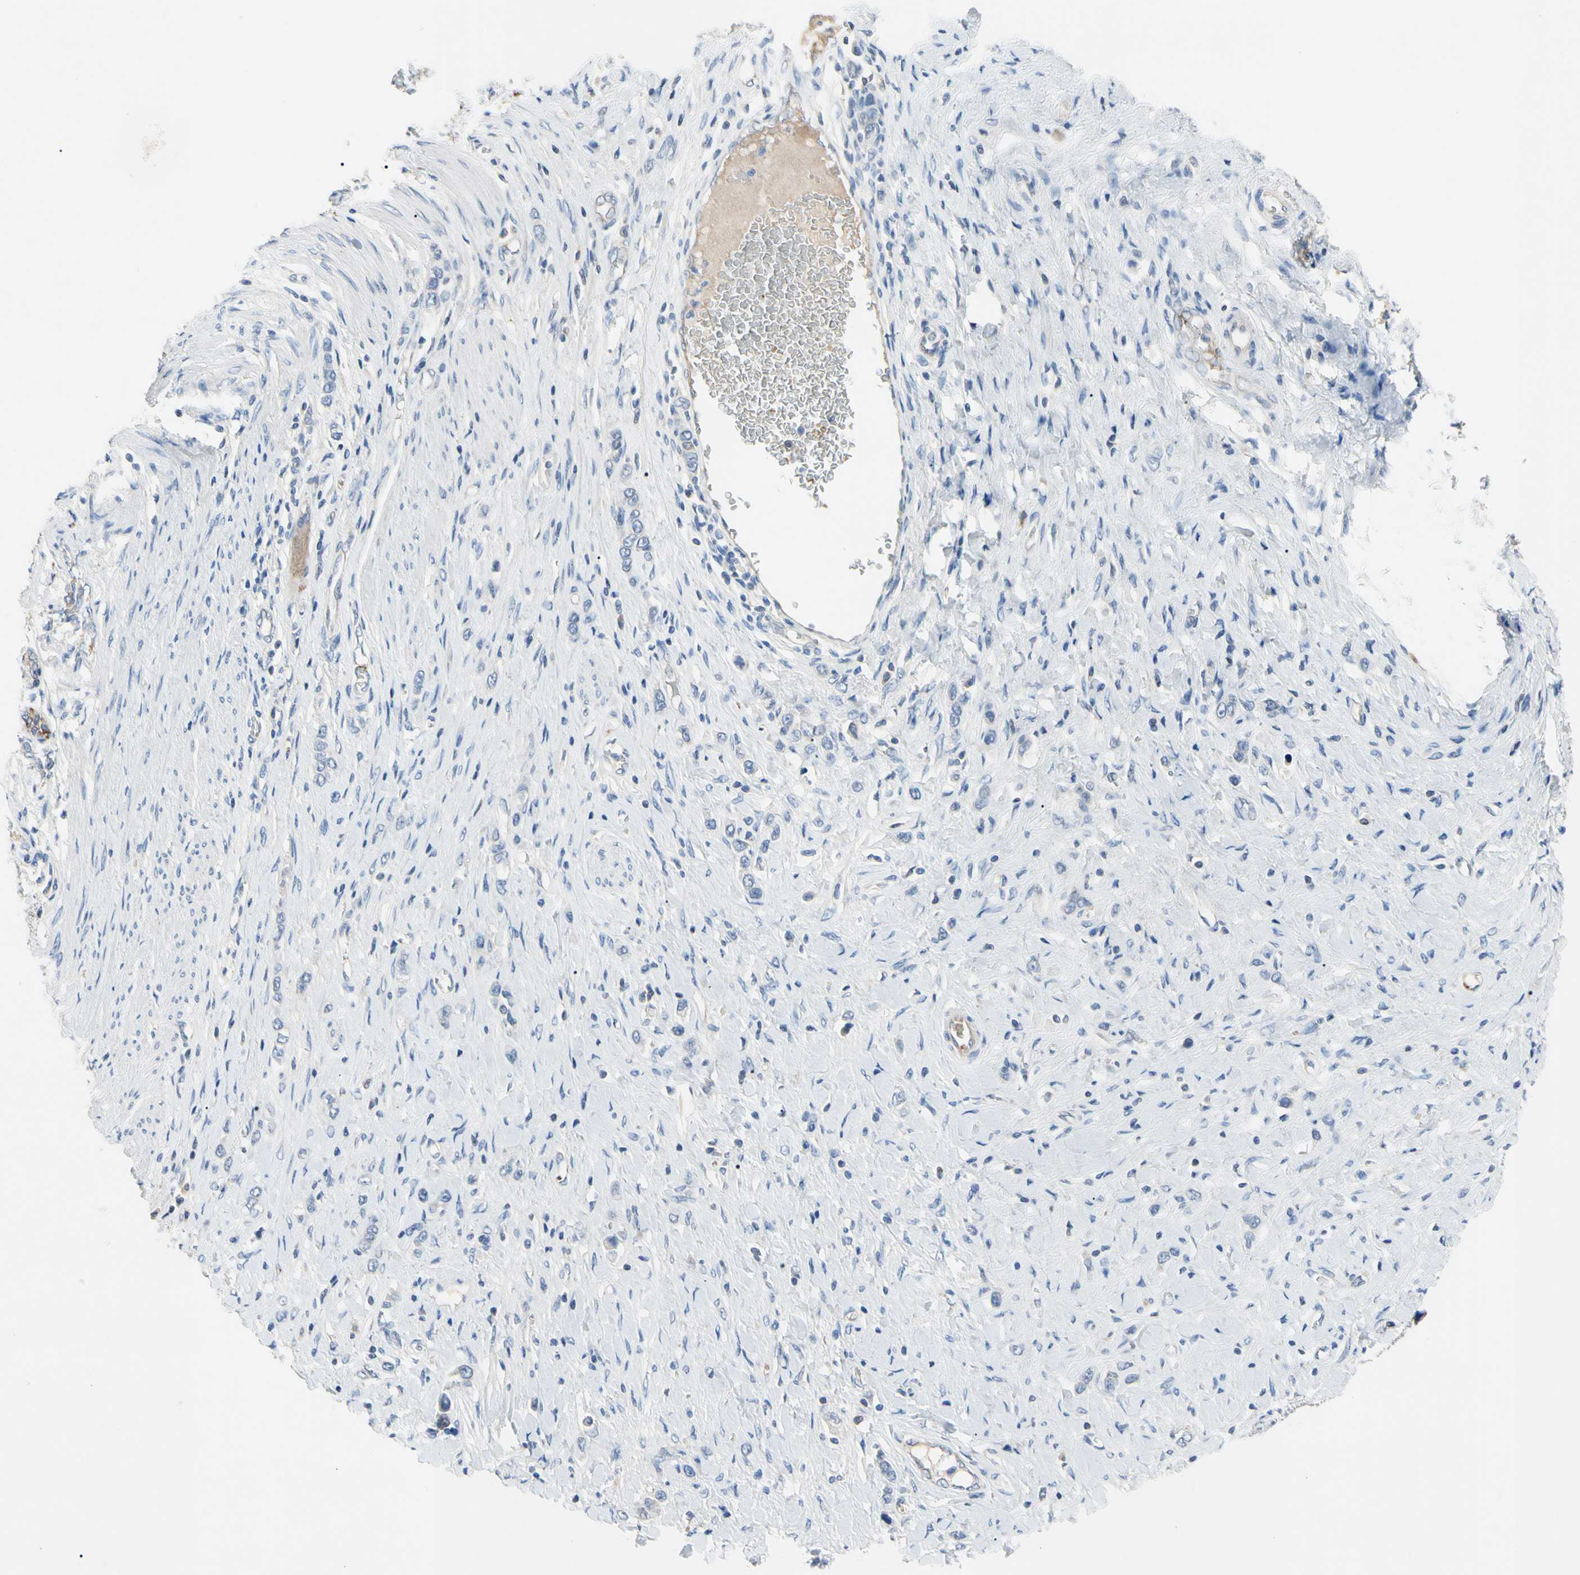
{"staining": {"intensity": "negative", "quantity": "none", "location": "none"}, "tissue": "stomach cancer", "cell_type": "Tumor cells", "image_type": "cancer", "snomed": [{"axis": "morphology", "description": "Normal tissue, NOS"}, {"axis": "morphology", "description": "Adenocarcinoma, NOS"}, {"axis": "topography", "description": "Stomach, upper"}, {"axis": "topography", "description": "Stomach"}], "caption": "Immunohistochemistry (IHC) image of stomach cancer stained for a protein (brown), which exhibits no staining in tumor cells. (Brightfield microscopy of DAB (3,3'-diaminobenzidine) immunohistochemistry (IHC) at high magnification).", "gene": "RETSAT", "patient": {"sex": "female", "age": 65}}